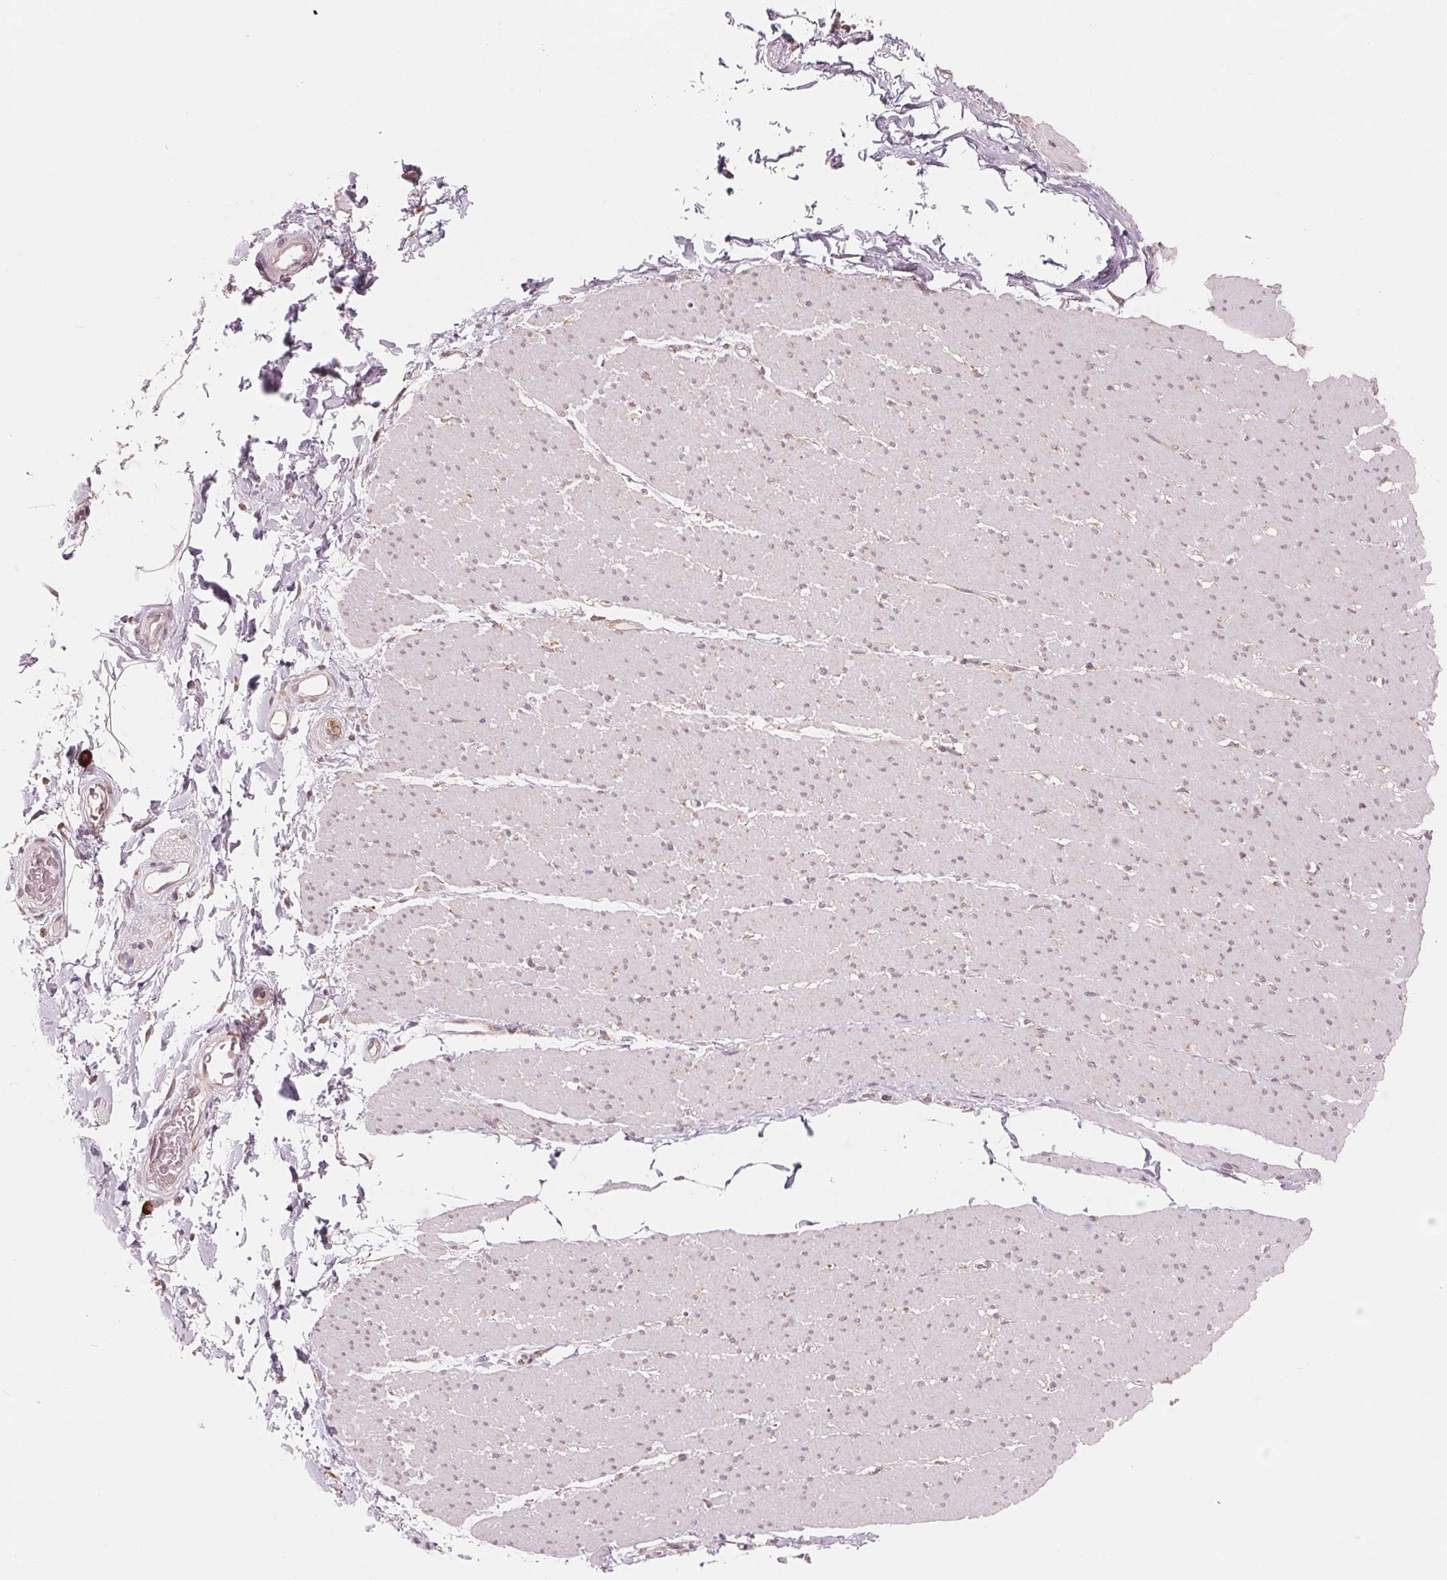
{"staining": {"intensity": "negative", "quantity": "none", "location": "none"}, "tissue": "smooth muscle", "cell_type": "Smooth muscle cells", "image_type": "normal", "snomed": [{"axis": "morphology", "description": "Normal tissue, NOS"}, {"axis": "topography", "description": "Smooth muscle"}, {"axis": "topography", "description": "Rectum"}], "caption": "A histopathology image of smooth muscle stained for a protein exhibits no brown staining in smooth muscle cells. (Stains: DAB IHC with hematoxylin counter stain, Microscopy: brightfield microscopy at high magnification).", "gene": "GIGYF2", "patient": {"sex": "male", "age": 53}}